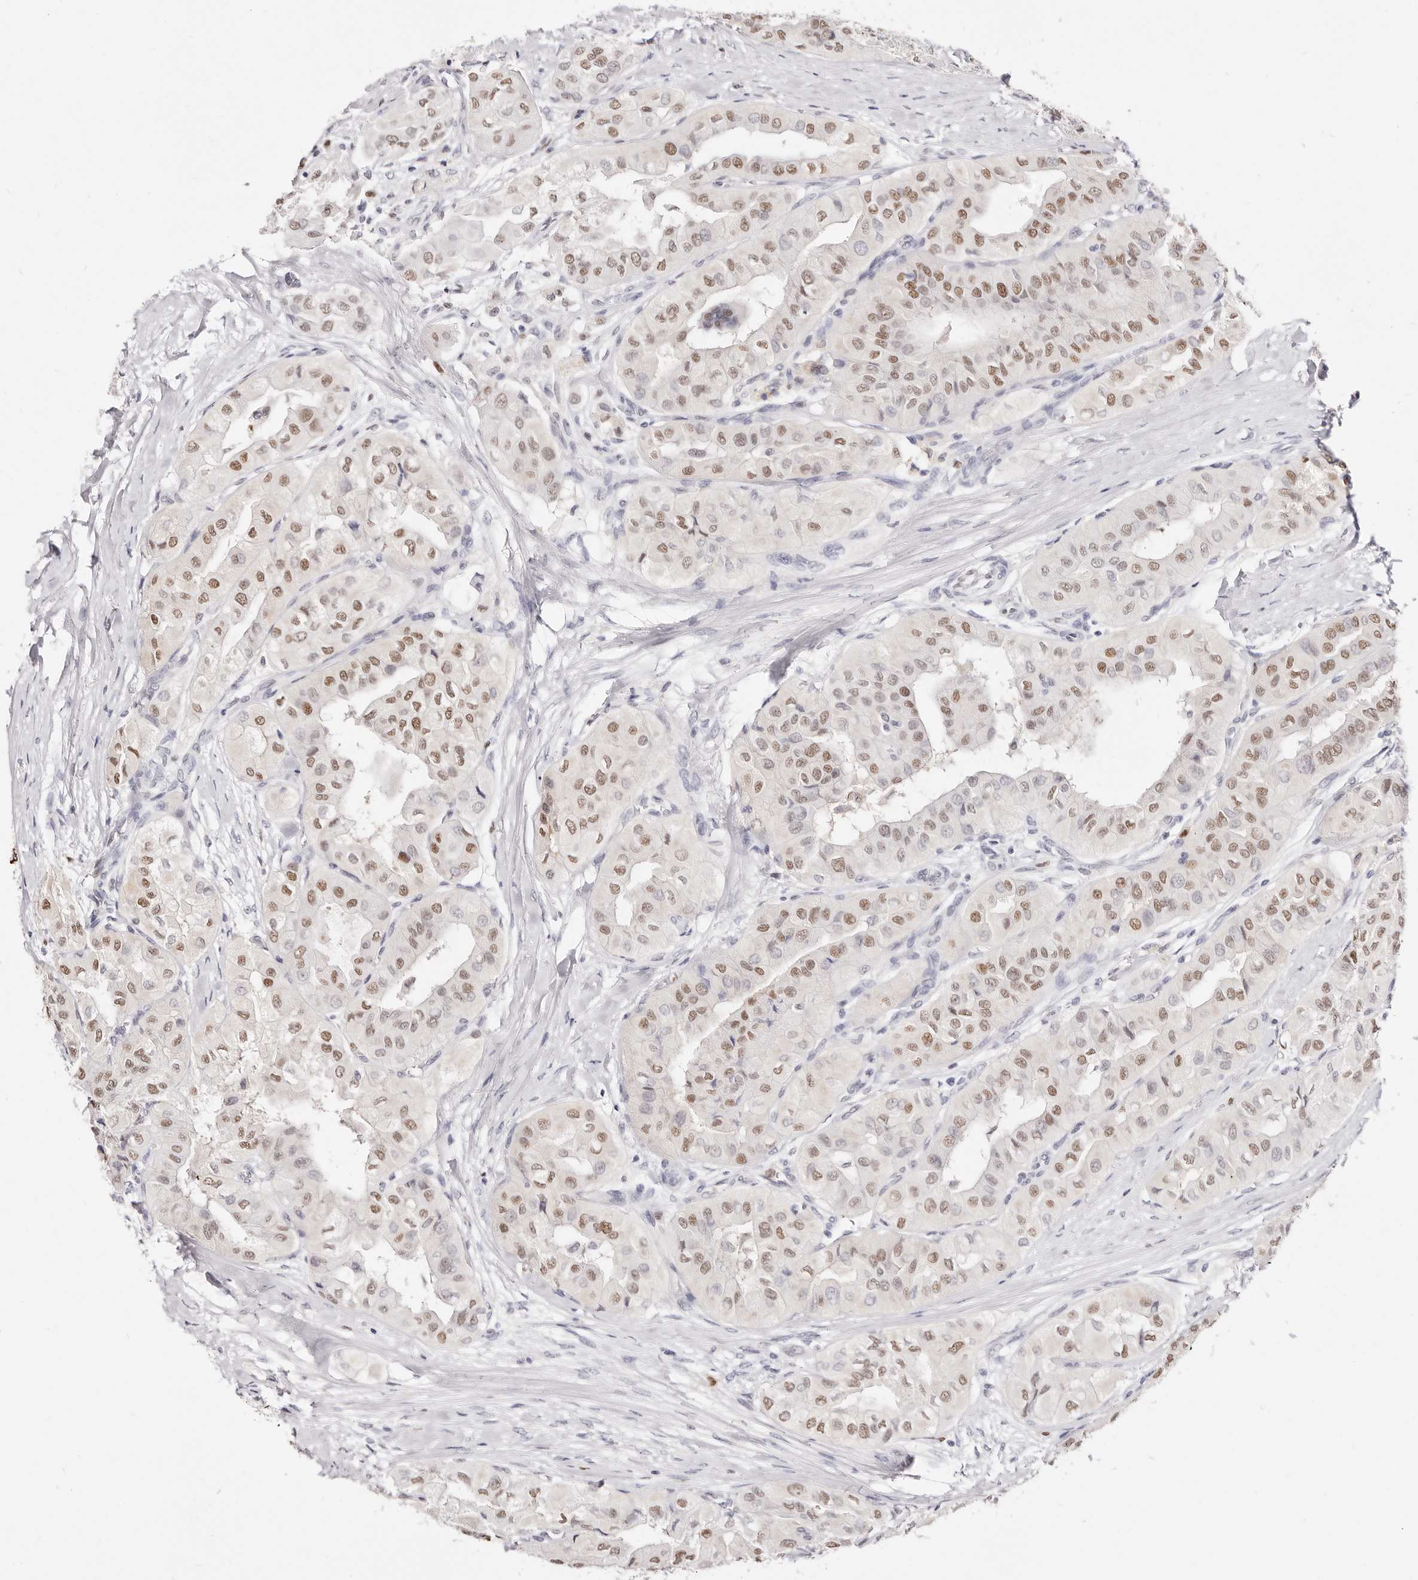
{"staining": {"intensity": "moderate", "quantity": ">75%", "location": "nuclear"}, "tissue": "thyroid cancer", "cell_type": "Tumor cells", "image_type": "cancer", "snomed": [{"axis": "morphology", "description": "Papillary adenocarcinoma, NOS"}, {"axis": "topography", "description": "Thyroid gland"}], "caption": "DAB immunohistochemical staining of thyroid cancer (papillary adenocarcinoma) displays moderate nuclear protein positivity in about >75% of tumor cells.", "gene": "TKT", "patient": {"sex": "female", "age": 59}}